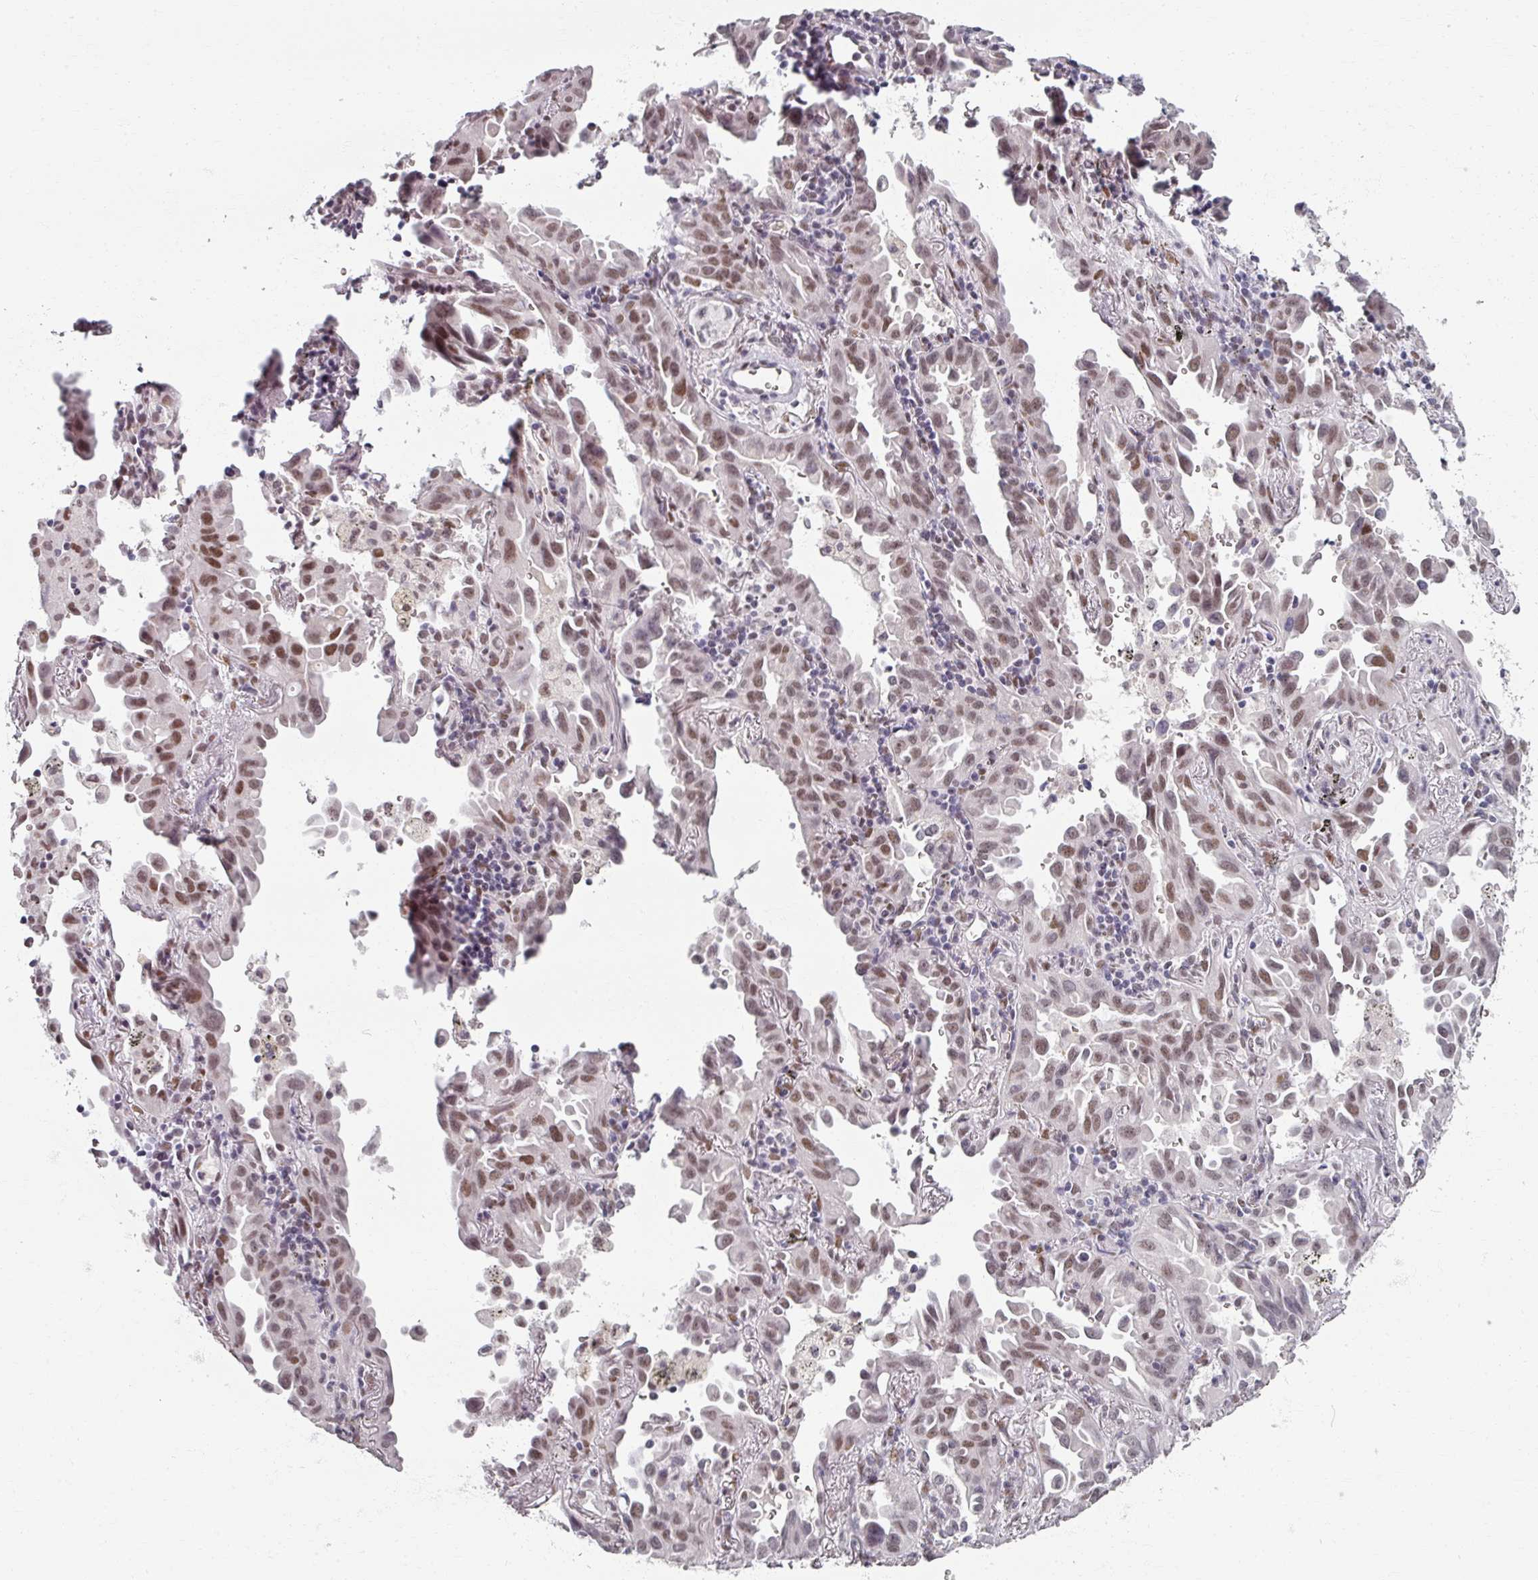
{"staining": {"intensity": "moderate", "quantity": ">75%", "location": "nuclear"}, "tissue": "lung cancer", "cell_type": "Tumor cells", "image_type": "cancer", "snomed": [{"axis": "morphology", "description": "Adenocarcinoma, NOS"}, {"axis": "topography", "description": "Lung"}], "caption": "Protein staining of lung cancer tissue demonstrates moderate nuclear expression in approximately >75% of tumor cells. The staining is performed using DAB brown chromogen to label protein expression. The nuclei are counter-stained blue using hematoxylin.", "gene": "RIPOR3", "patient": {"sex": "male", "age": 68}}